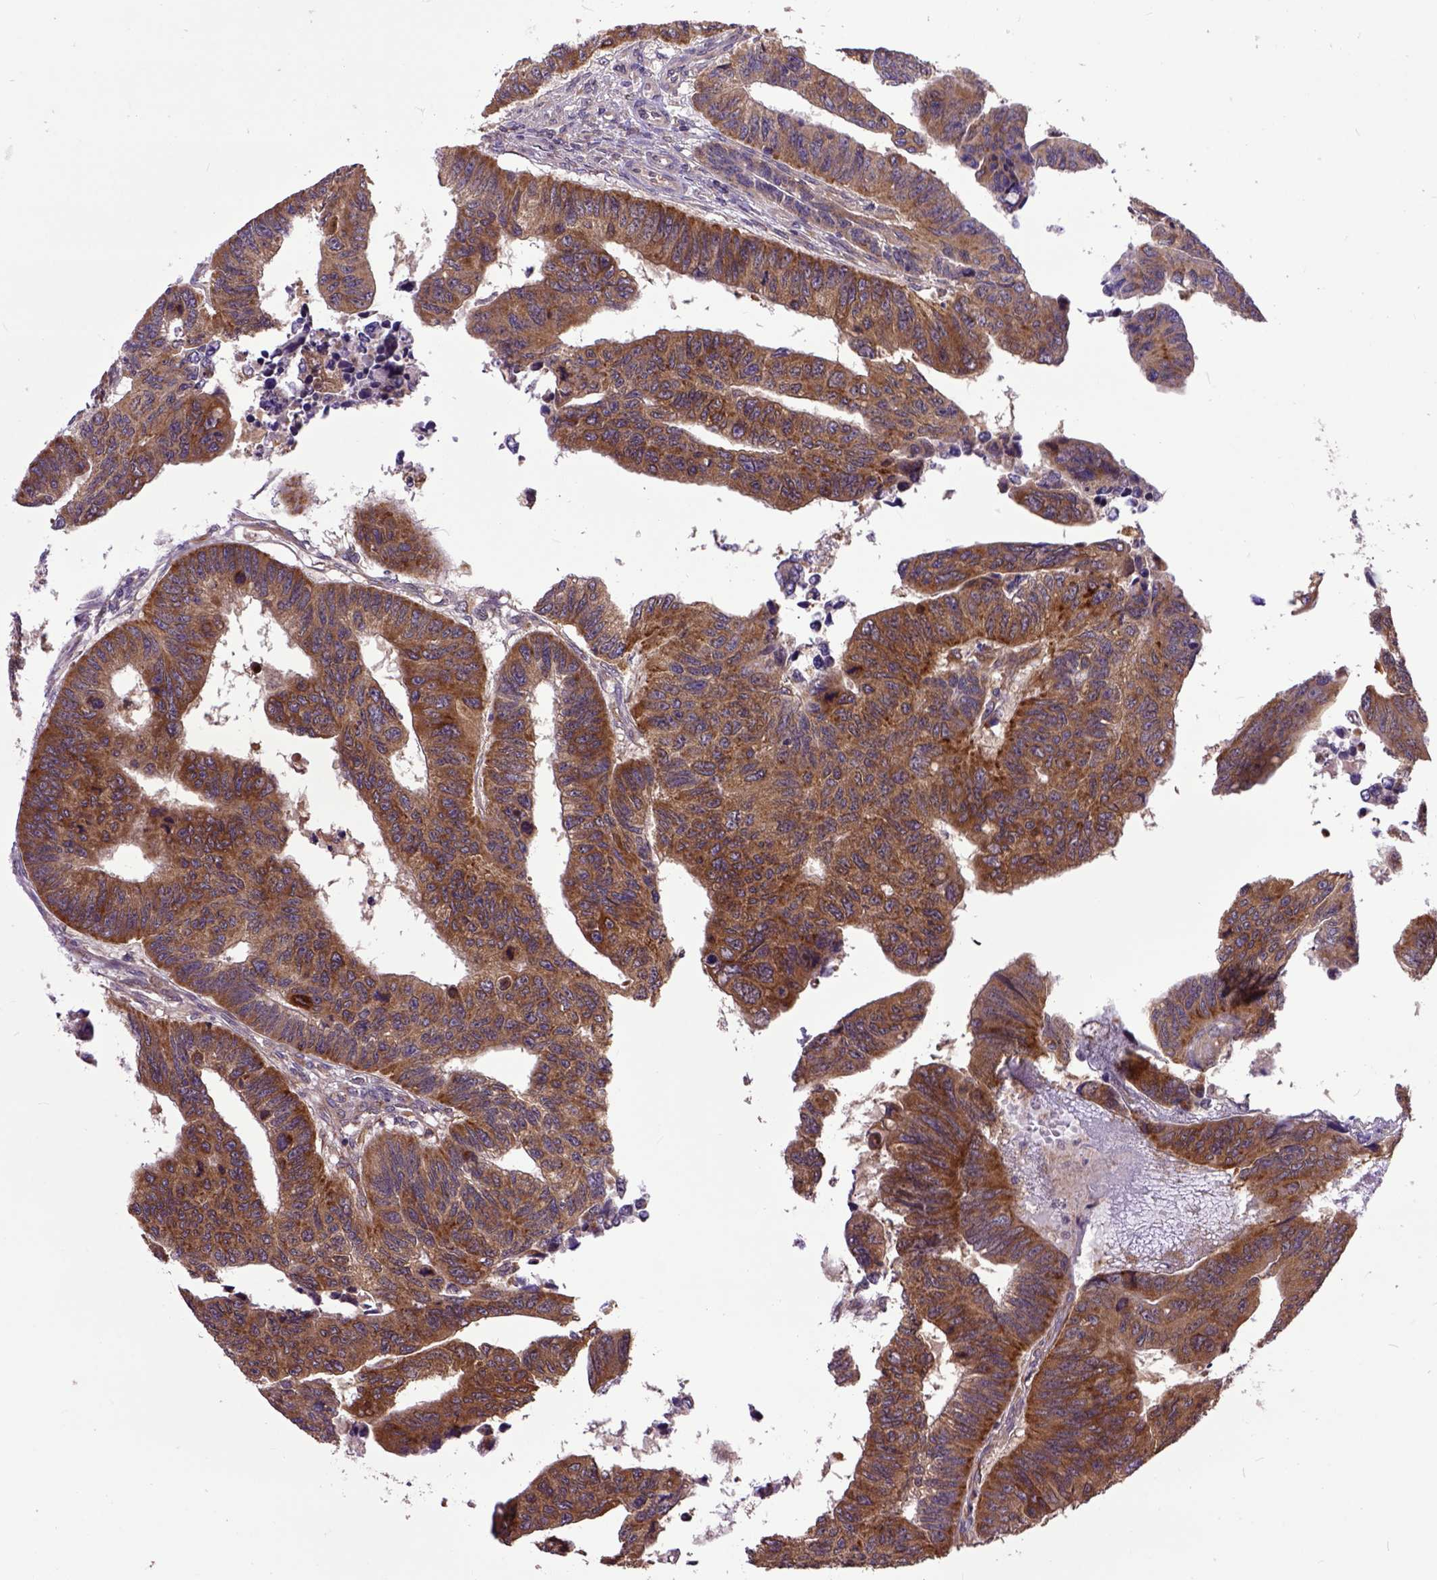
{"staining": {"intensity": "moderate", "quantity": ">75%", "location": "cytoplasmic/membranous"}, "tissue": "colorectal cancer", "cell_type": "Tumor cells", "image_type": "cancer", "snomed": [{"axis": "morphology", "description": "Adenocarcinoma, NOS"}, {"axis": "topography", "description": "Rectum"}], "caption": "There is medium levels of moderate cytoplasmic/membranous positivity in tumor cells of colorectal cancer, as demonstrated by immunohistochemical staining (brown color).", "gene": "ARL1", "patient": {"sex": "female", "age": 85}}